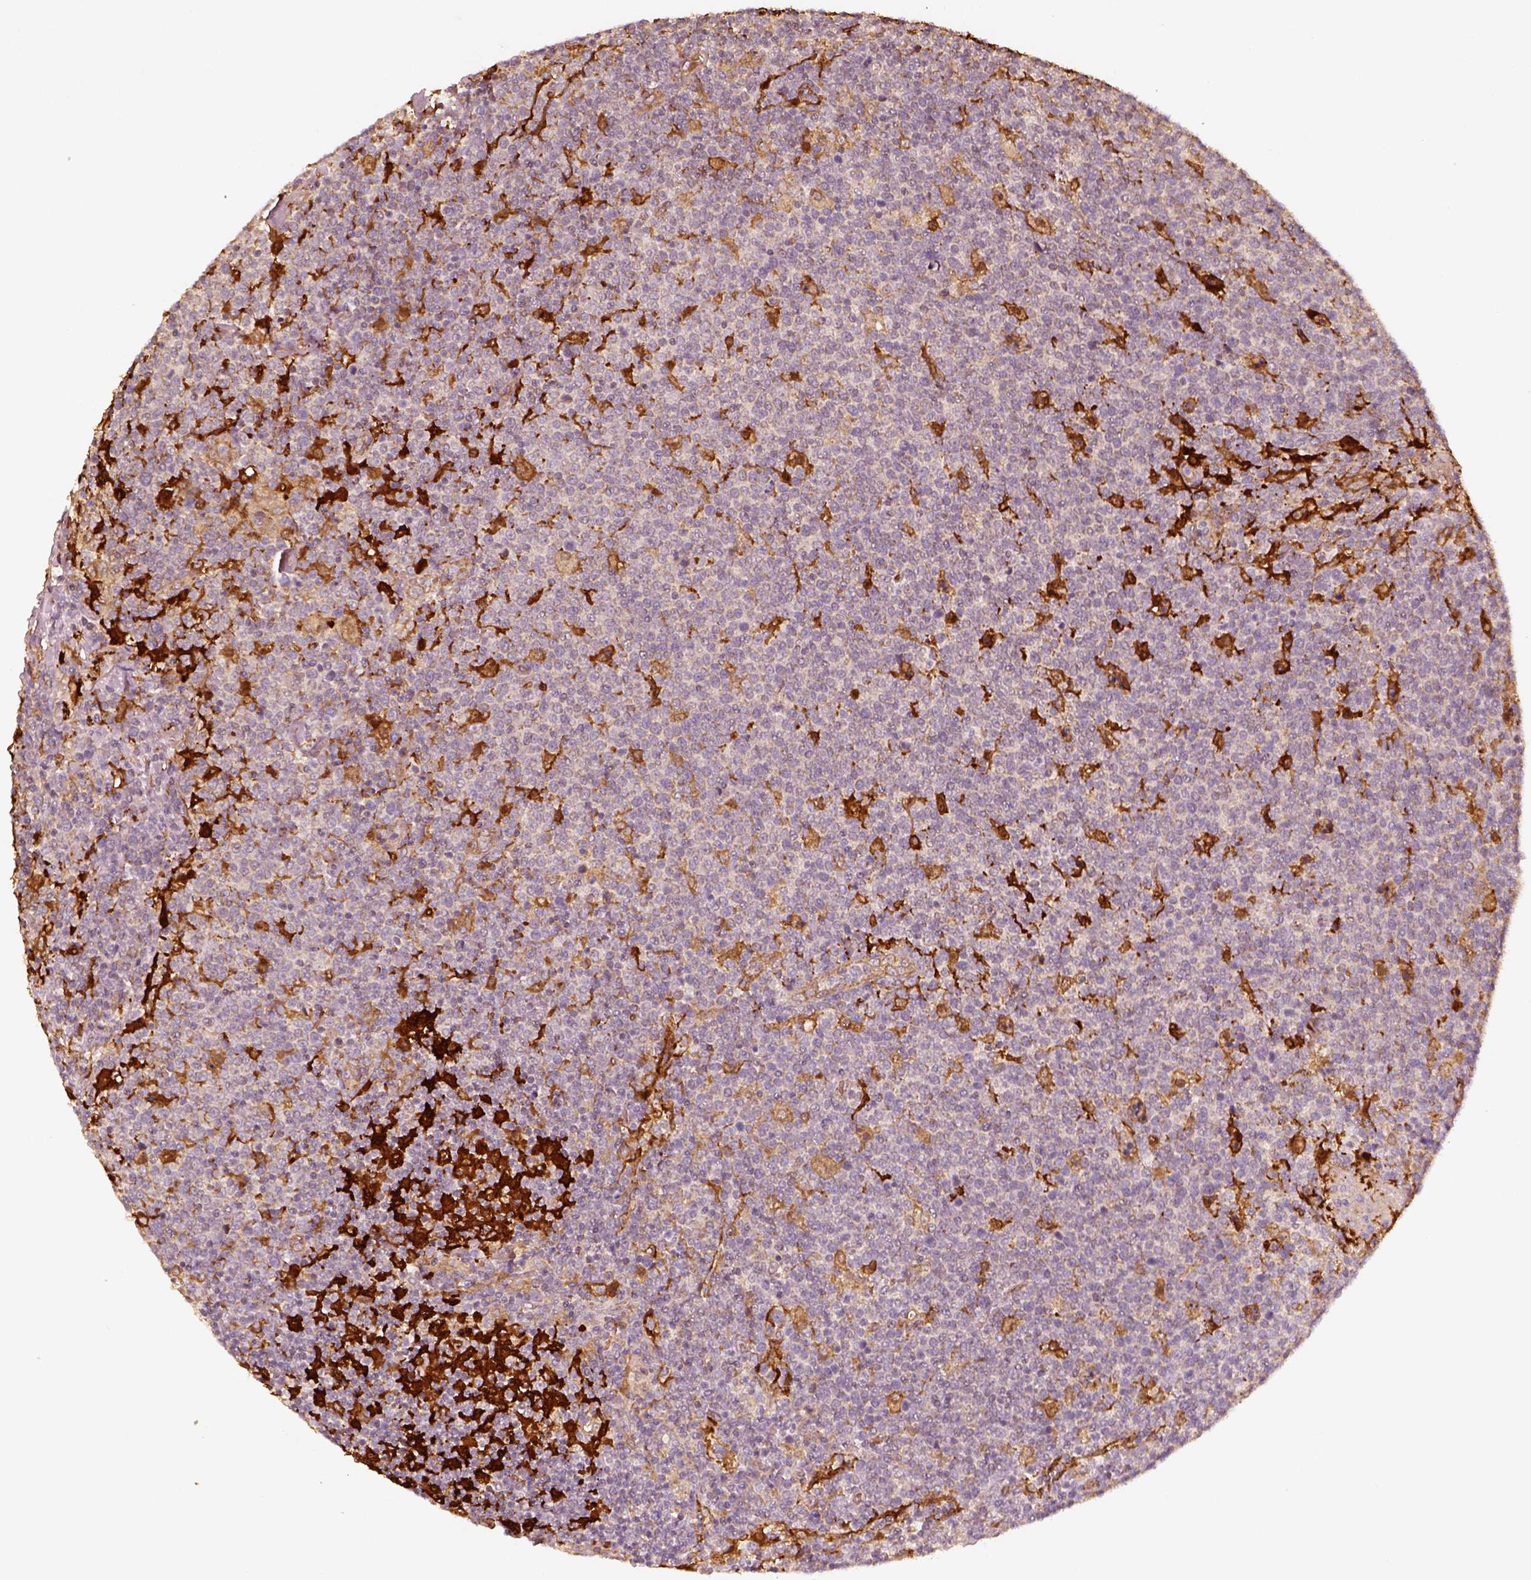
{"staining": {"intensity": "negative", "quantity": "none", "location": "none"}, "tissue": "lymphoma", "cell_type": "Tumor cells", "image_type": "cancer", "snomed": [{"axis": "morphology", "description": "Malignant lymphoma, non-Hodgkin's type, High grade"}, {"axis": "topography", "description": "Lymph node"}], "caption": "The immunohistochemistry histopathology image has no significant positivity in tumor cells of high-grade malignant lymphoma, non-Hodgkin's type tissue. (DAB (3,3'-diaminobenzidine) IHC visualized using brightfield microscopy, high magnification).", "gene": "FSCN1", "patient": {"sex": "male", "age": 61}}